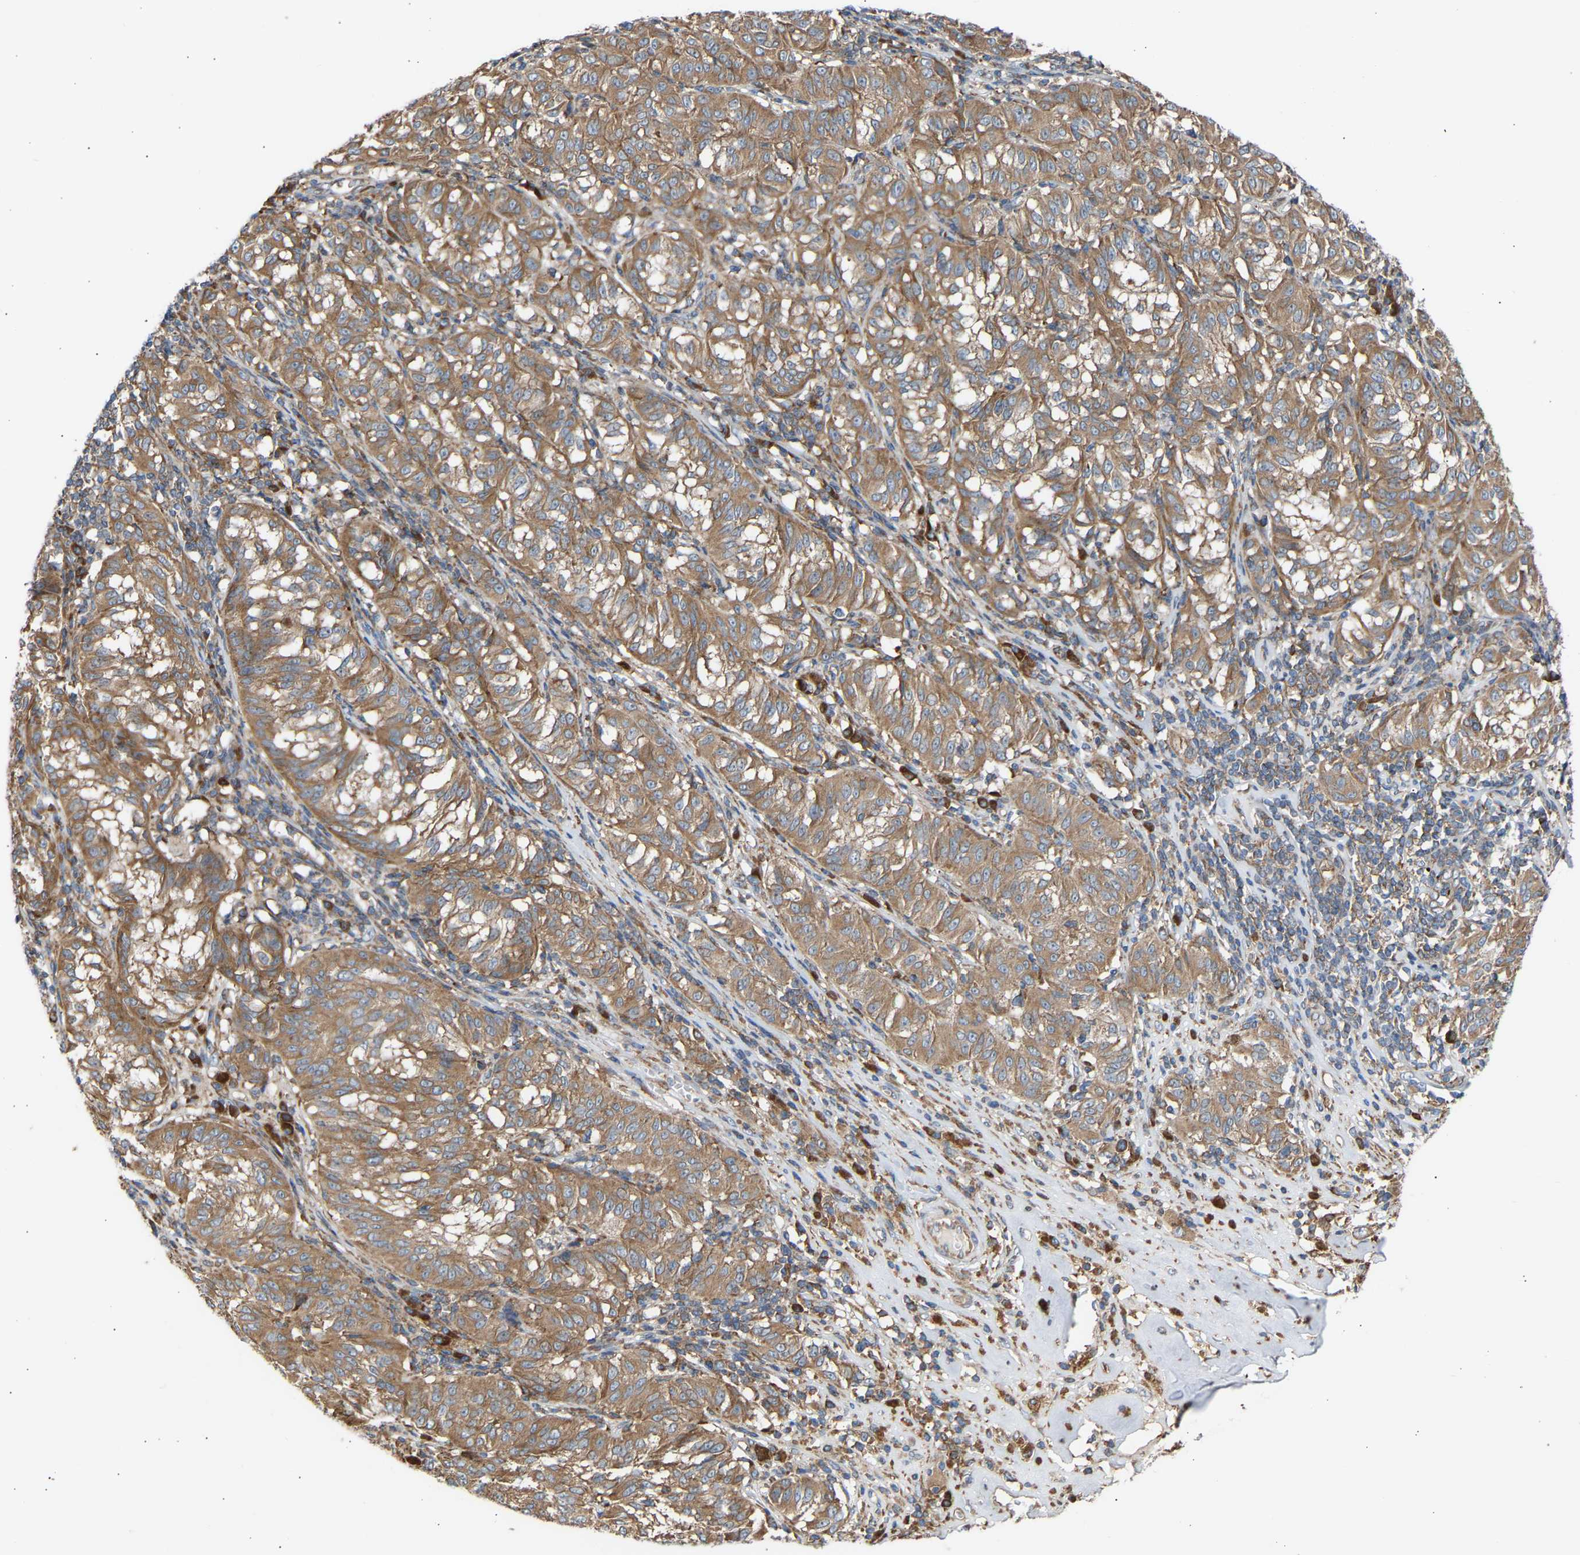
{"staining": {"intensity": "moderate", "quantity": ">75%", "location": "cytoplasmic/membranous"}, "tissue": "melanoma", "cell_type": "Tumor cells", "image_type": "cancer", "snomed": [{"axis": "morphology", "description": "Malignant melanoma, NOS"}, {"axis": "topography", "description": "Skin"}], "caption": "Human malignant melanoma stained with a brown dye reveals moderate cytoplasmic/membranous positive staining in about >75% of tumor cells.", "gene": "GCN1", "patient": {"sex": "female", "age": 72}}